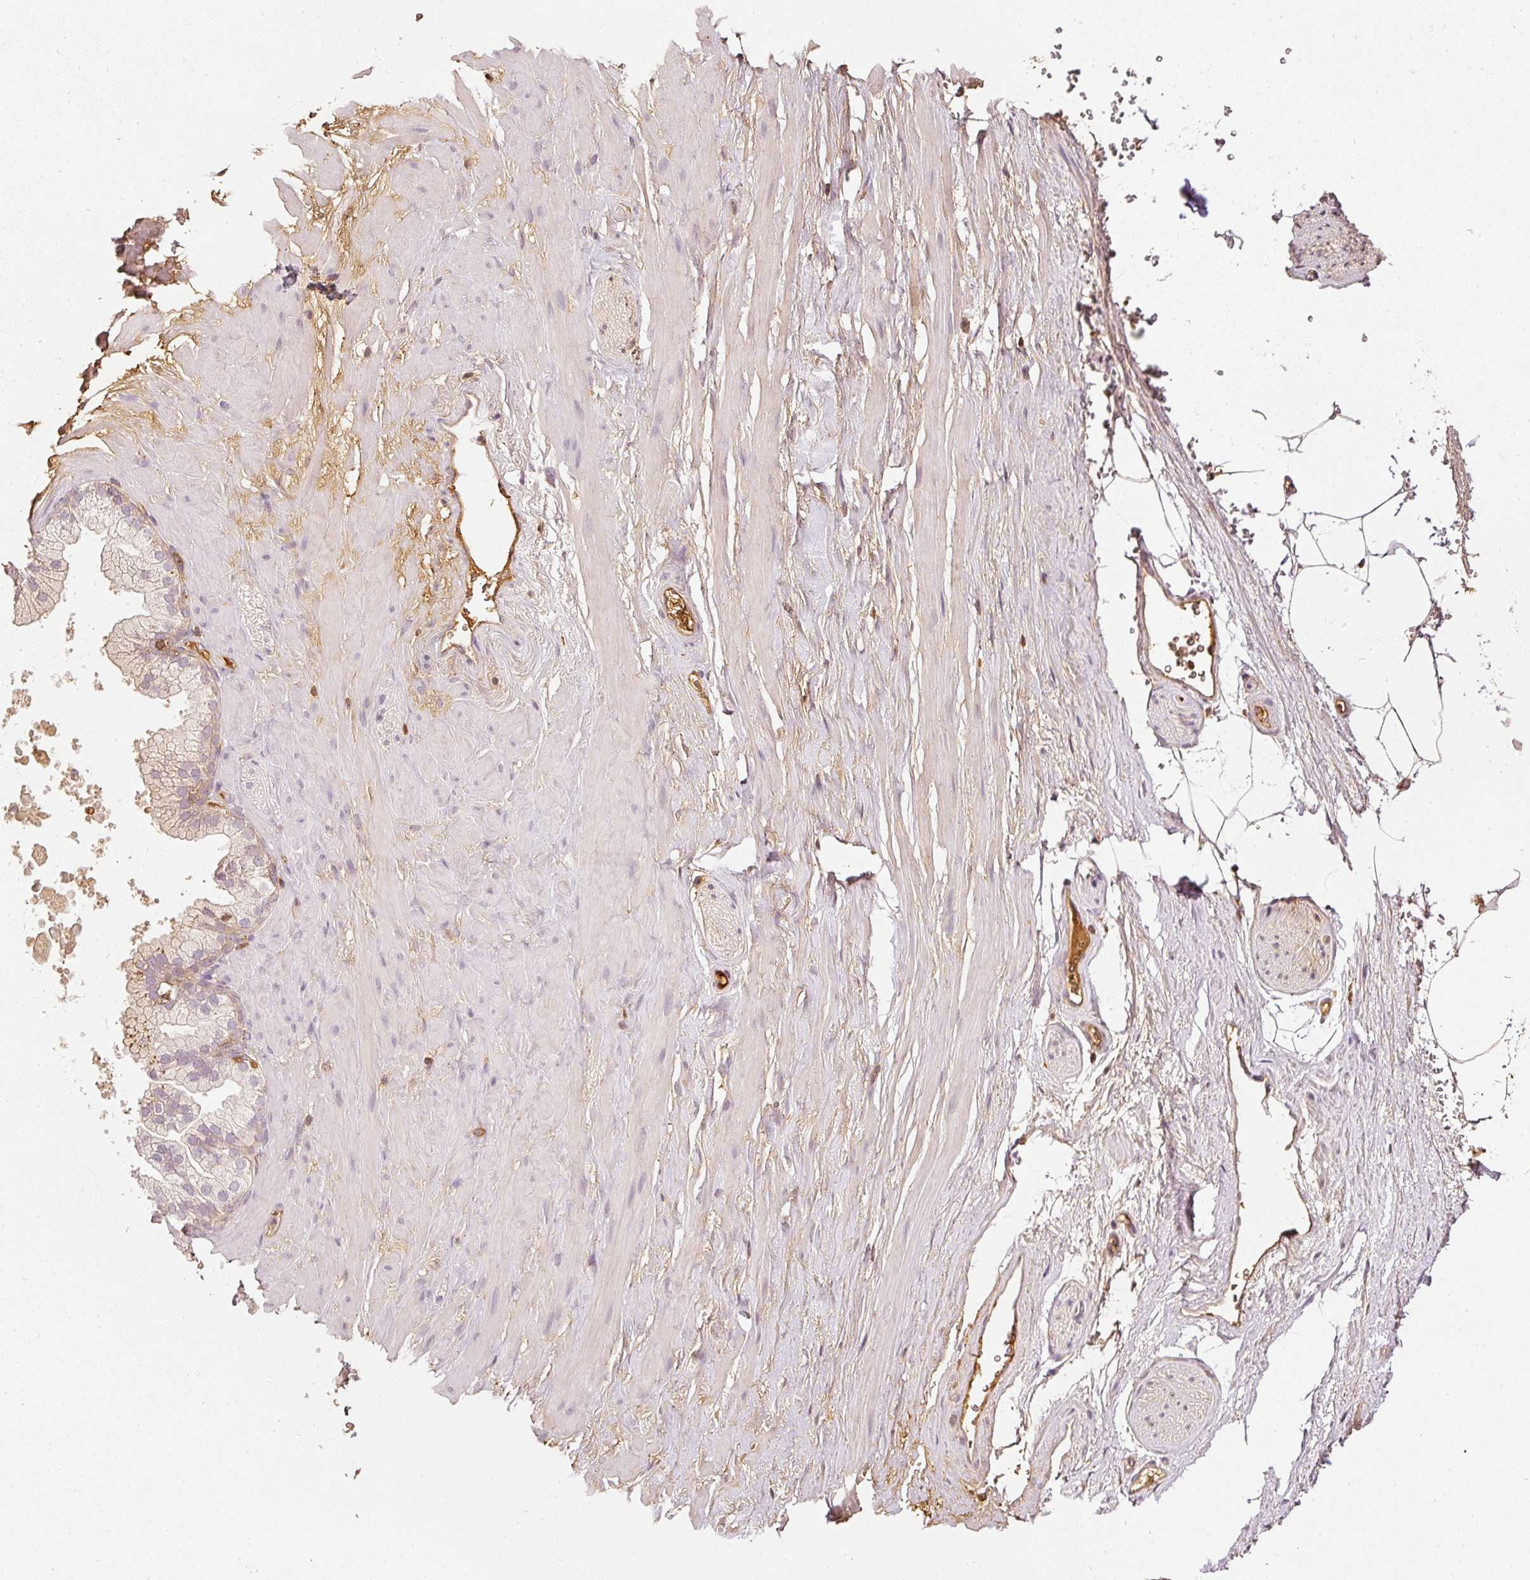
{"staining": {"intensity": "negative", "quantity": "none", "location": "none"}, "tissue": "adipose tissue", "cell_type": "Adipocytes", "image_type": "normal", "snomed": [{"axis": "morphology", "description": "Normal tissue, NOS"}, {"axis": "topography", "description": "Prostate"}, {"axis": "topography", "description": "Peripheral nerve tissue"}], "caption": "A histopathology image of human adipose tissue is negative for staining in adipocytes. The staining is performed using DAB (3,3'-diaminobenzidine) brown chromogen with nuclei counter-stained in using hematoxylin.", "gene": "EVL", "patient": {"sex": "male", "age": 61}}